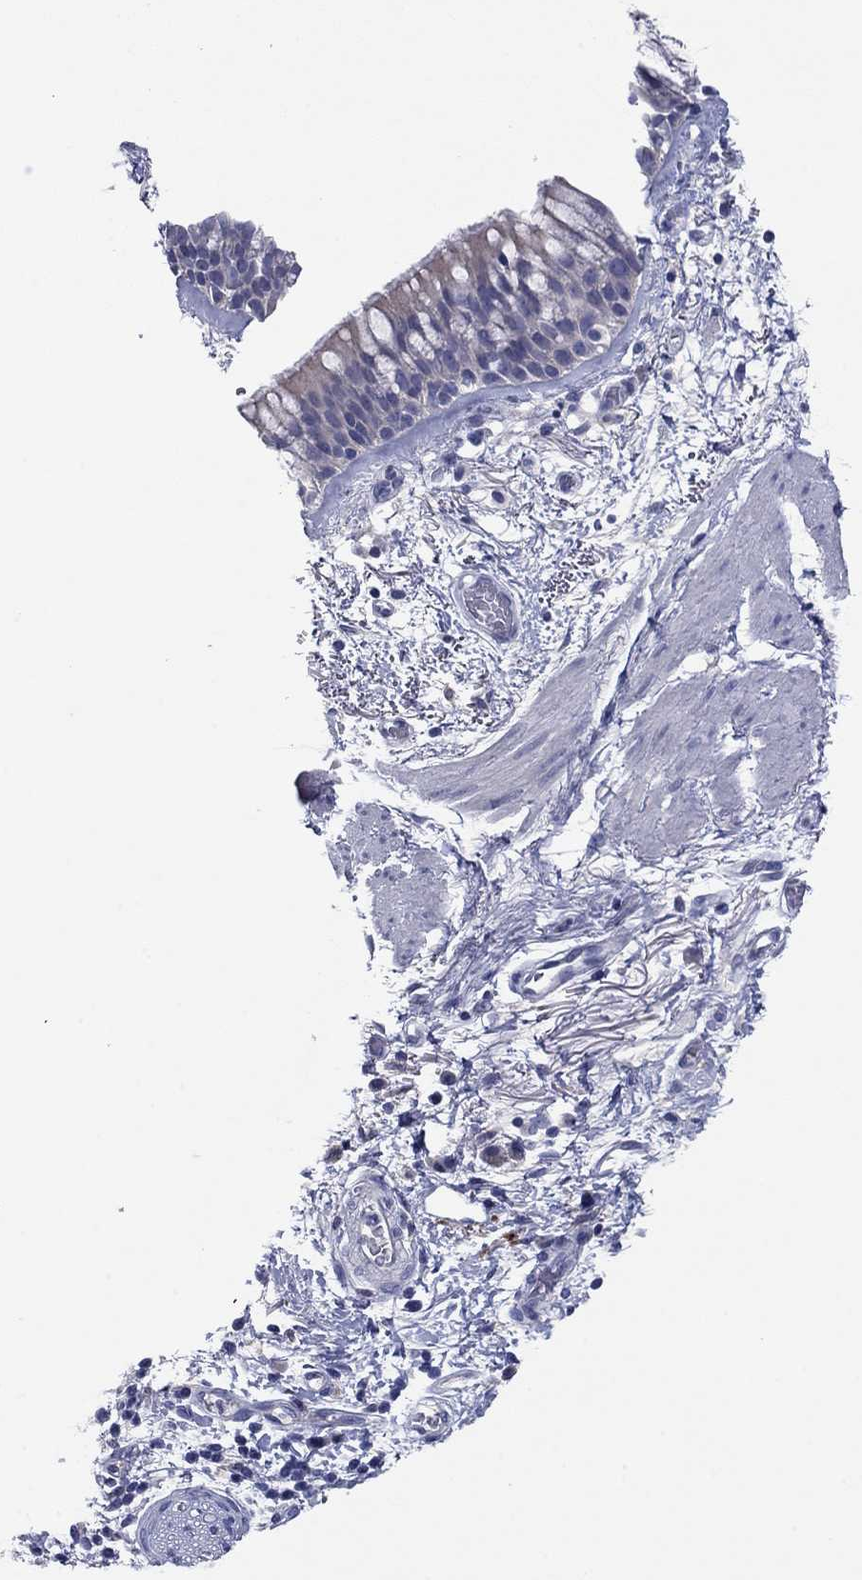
{"staining": {"intensity": "negative", "quantity": "none", "location": "none"}, "tissue": "bronchus", "cell_type": "Respiratory epithelial cells", "image_type": "normal", "snomed": [{"axis": "morphology", "description": "Normal tissue, NOS"}, {"axis": "topography", "description": "Bronchus"}, {"axis": "topography", "description": "Lung"}], "caption": "A high-resolution histopathology image shows immunohistochemistry (IHC) staining of unremarkable bronchus, which displays no significant staining in respiratory epithelial cells.", "gene": "CNTNAP4", "patient": {"sex": "female", "age": 57}}